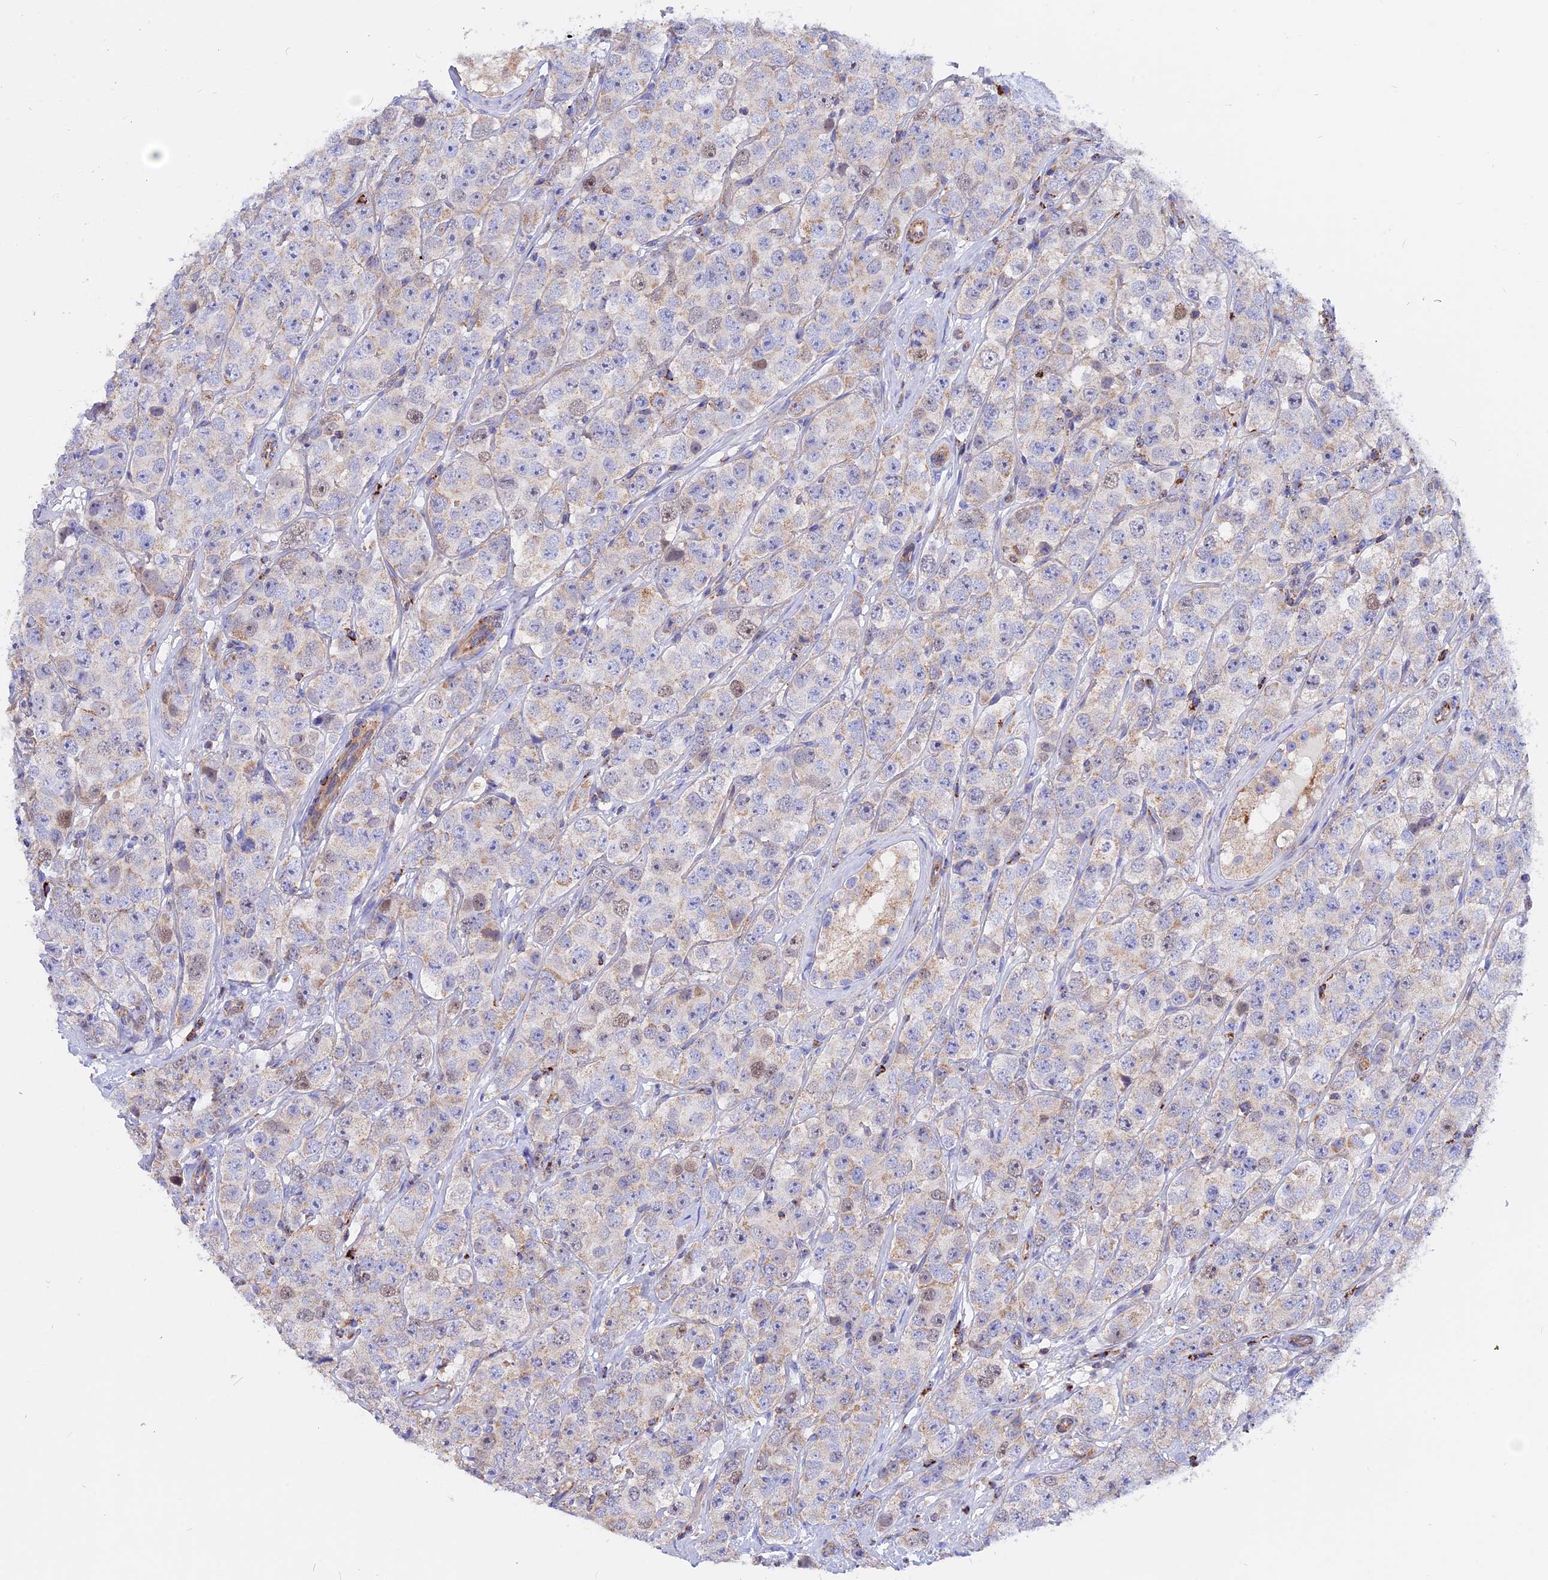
{"staining": {"intensity": "weak", "quantity": "<25%", "location": "cytoplasmic/membranous"}, "tissue": "testis cancer", "cell_type": "Tumor cells", "image_type": "cancer", "snomed": [{"axis": "morphology", "description": "Seminoma, NOS"}, {"axis": "topography", "description": "Testis"}], "caption": "Immunohistochemistry (IHC) image of neoplastic tissue: human seminoma (testis) stained with DAB (3,3'-diaminobenzidine) demonstrates no significant protein staining in tumor cells. (Brightfield microscopy of DAB (3,3'-diaminobenzidine) immunohistochemistry (IHC) at high magnification).", "gene": "GCDH", "patient": {"sex": "male", "age": 28}}